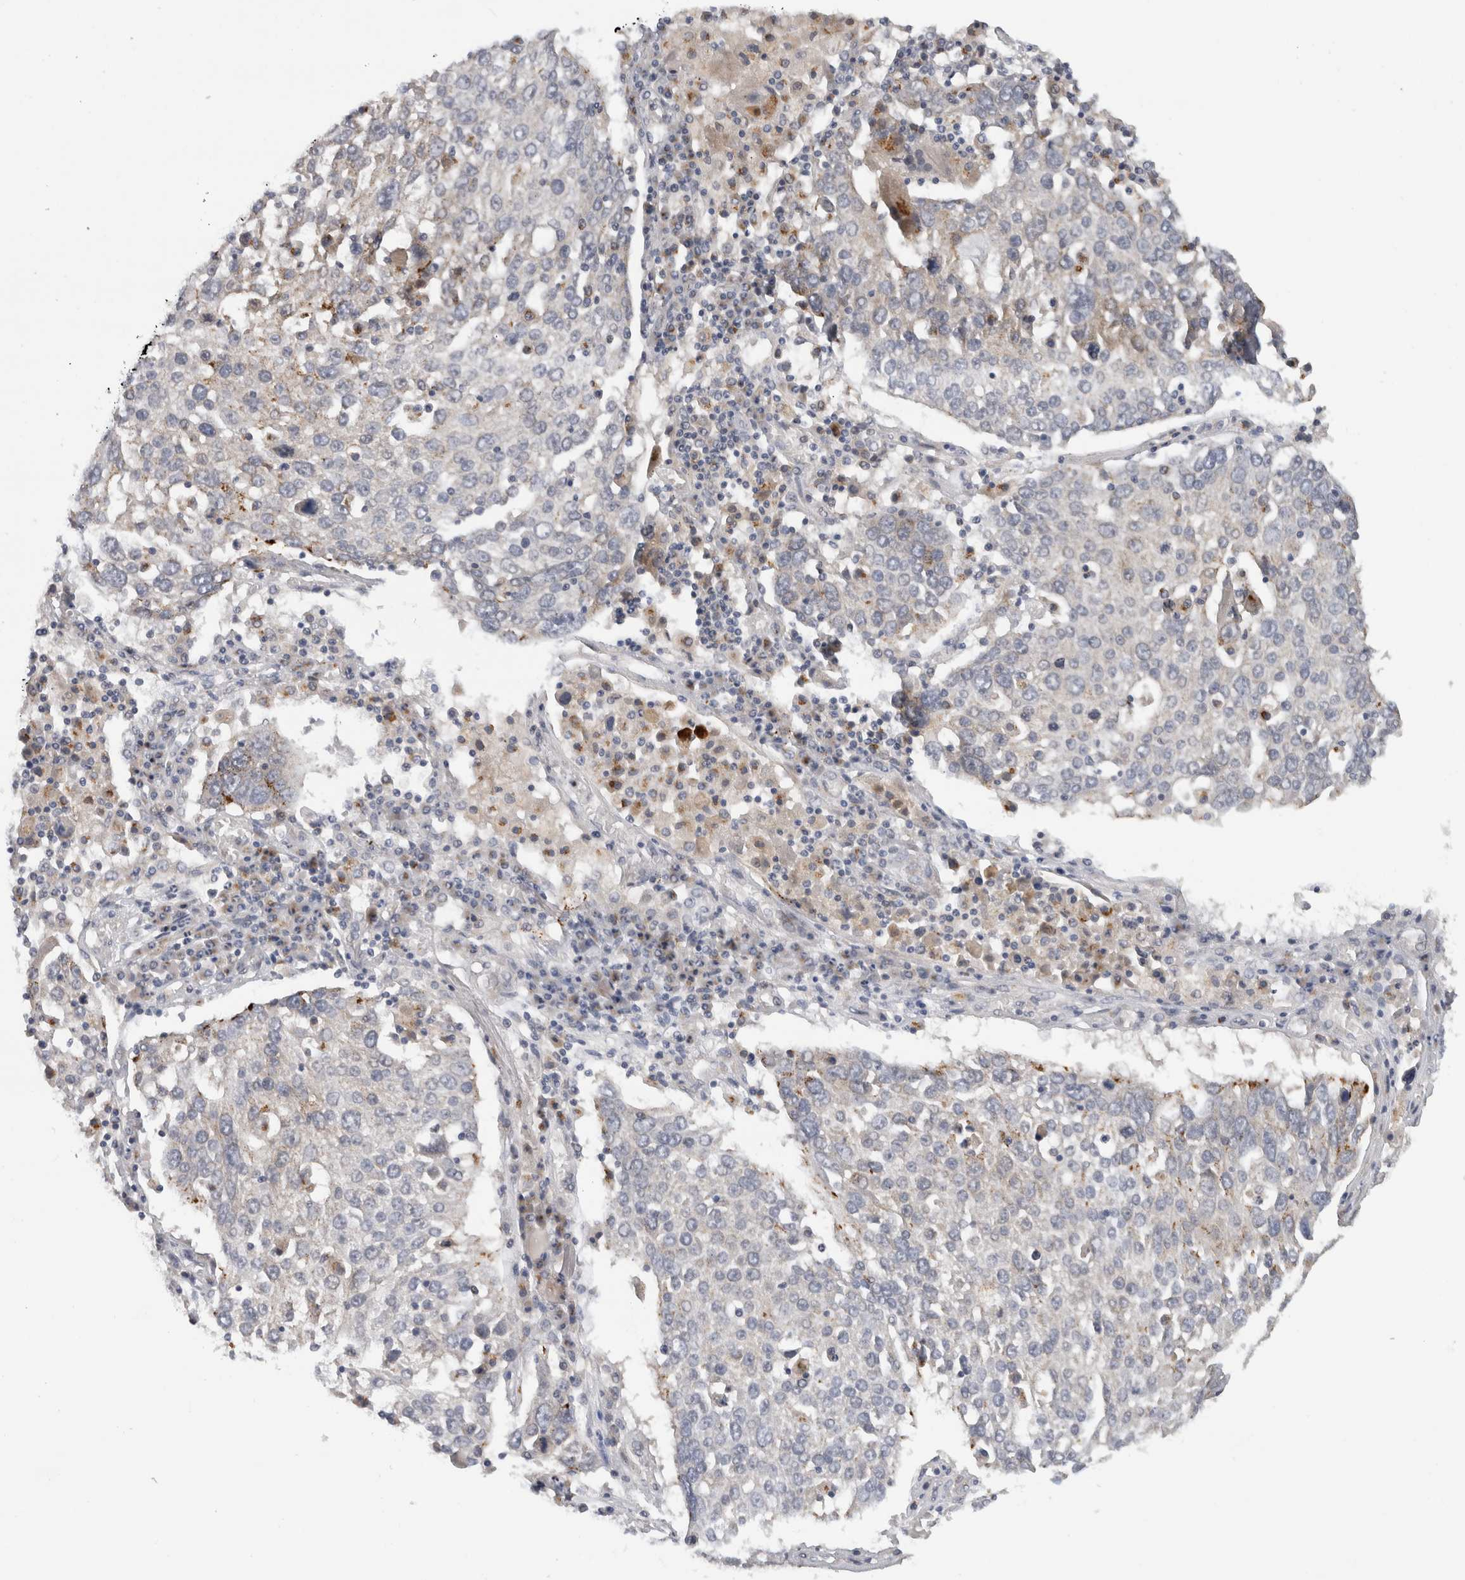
{"staining": {"intensity": "strong", "quantity": "<25%", "location": "cytoplasmic/membranous"}, "tissue": "lung cancer", "cell_type": "Tumor cells", "image_type": "cancer", "snomed": [{"axis": "morphology", "description": "Squamous cell carcinoma, NOS"}, {"axis": "topography", "description": "Lung"}], "caption": "Immunohistochemistry (IHC) of lung cancer shows medium levels of strong cytoplasmic/membranous positivity in about <25% of tumor cells.", "gene": "MGAT1", "patient": {"sex": "male", "age": 65}}